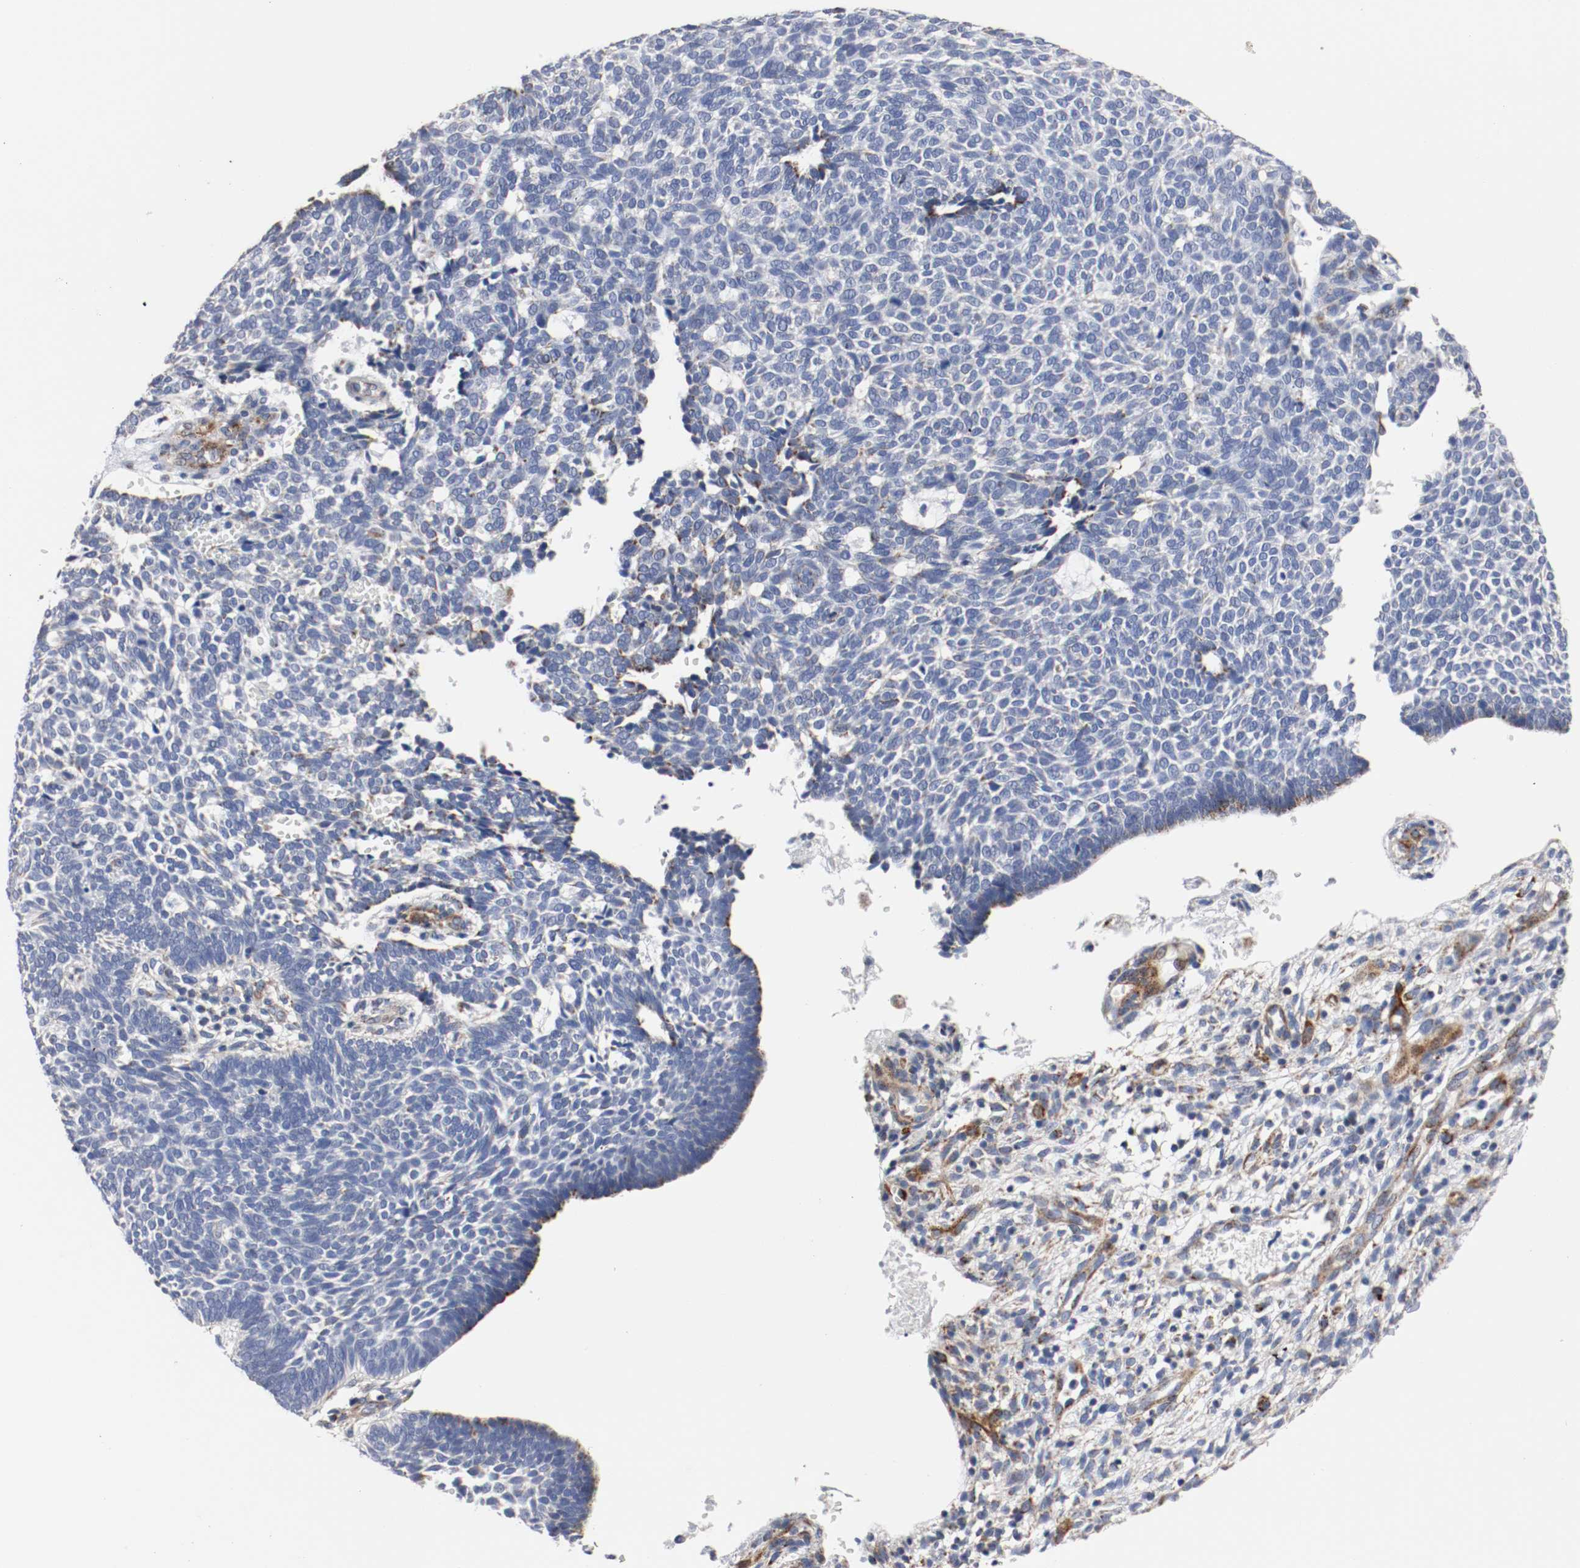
{"staining": {"intensity": "negative", "quantity": "none", "location": "none"}, "tissue": "skin cancer", "cell_type": "Tumor cells", "image_type": "cancer", "snomed": [{"axis": "morphology", "description": "Normal tissue, NOS"}, {"axis": "morphology", "description": "Basal cell carcinoma"}, {"axis": "topography", "description": "Skin"}], "caption": "Immunohistochemistry (IHC) of human skin cancer shows no expression in tumor cells.", "gene": "TUBD1", "patient": {"sex": "male", "age": 87}}